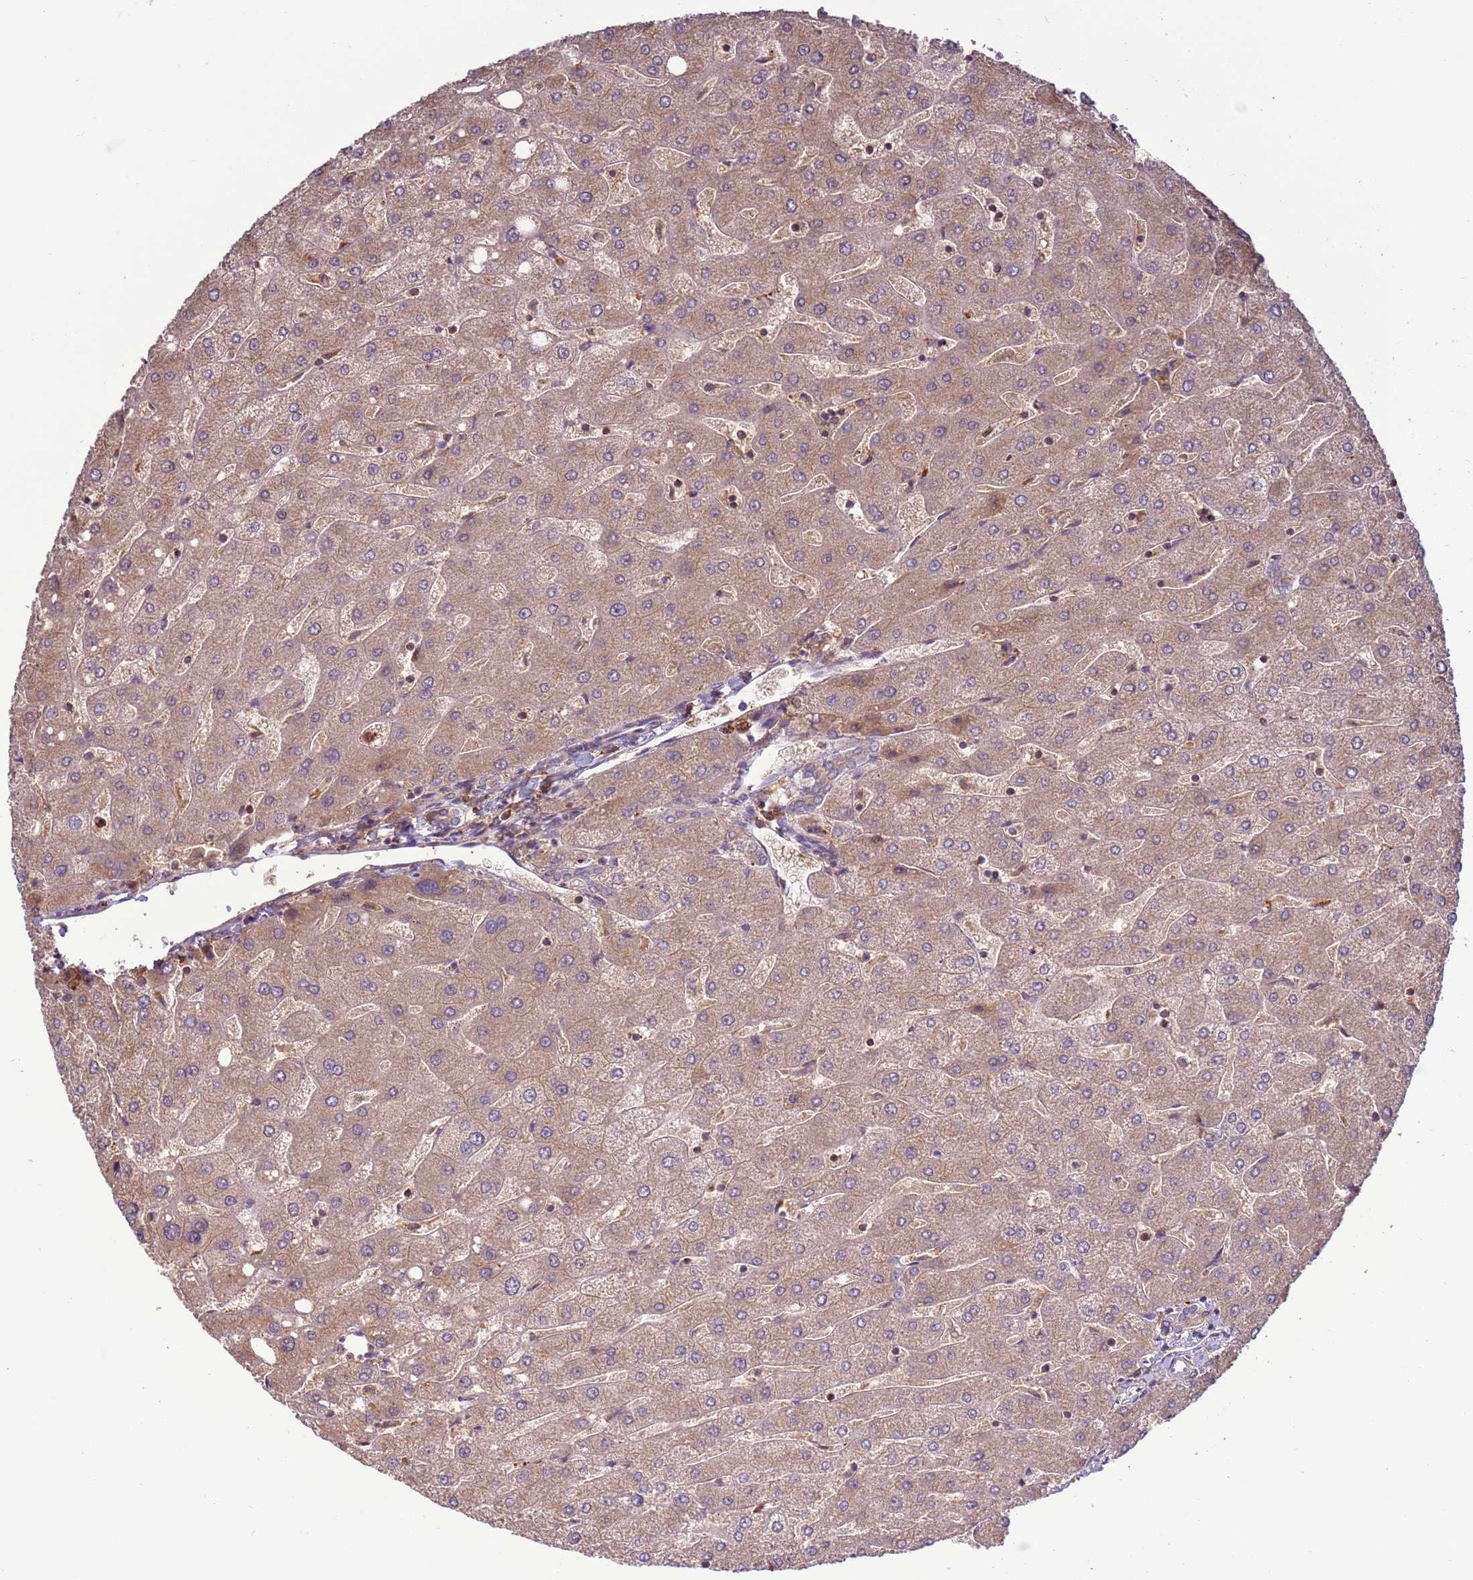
{"staining": {"intensity": "weak", "quantity": "<25%", "location": "cytoplasmic/membranous"}, "tissue": "liver", "cell_type": "Cholangiocytes", "image_type": "normal", "snomed": [{"axis": "morphology", "description": "Normal tissue, NOS"}, {"axis": "topography", "description": "Liver"}], "caption": "The photomicrograph reveals no significant positivity in cholangiocytes of liver. (Brightfield microscopy of DAB immunohistochemistry at high magnification).", "gene": "ZNF624", "patient": {"sex": "male", "age": 67}}